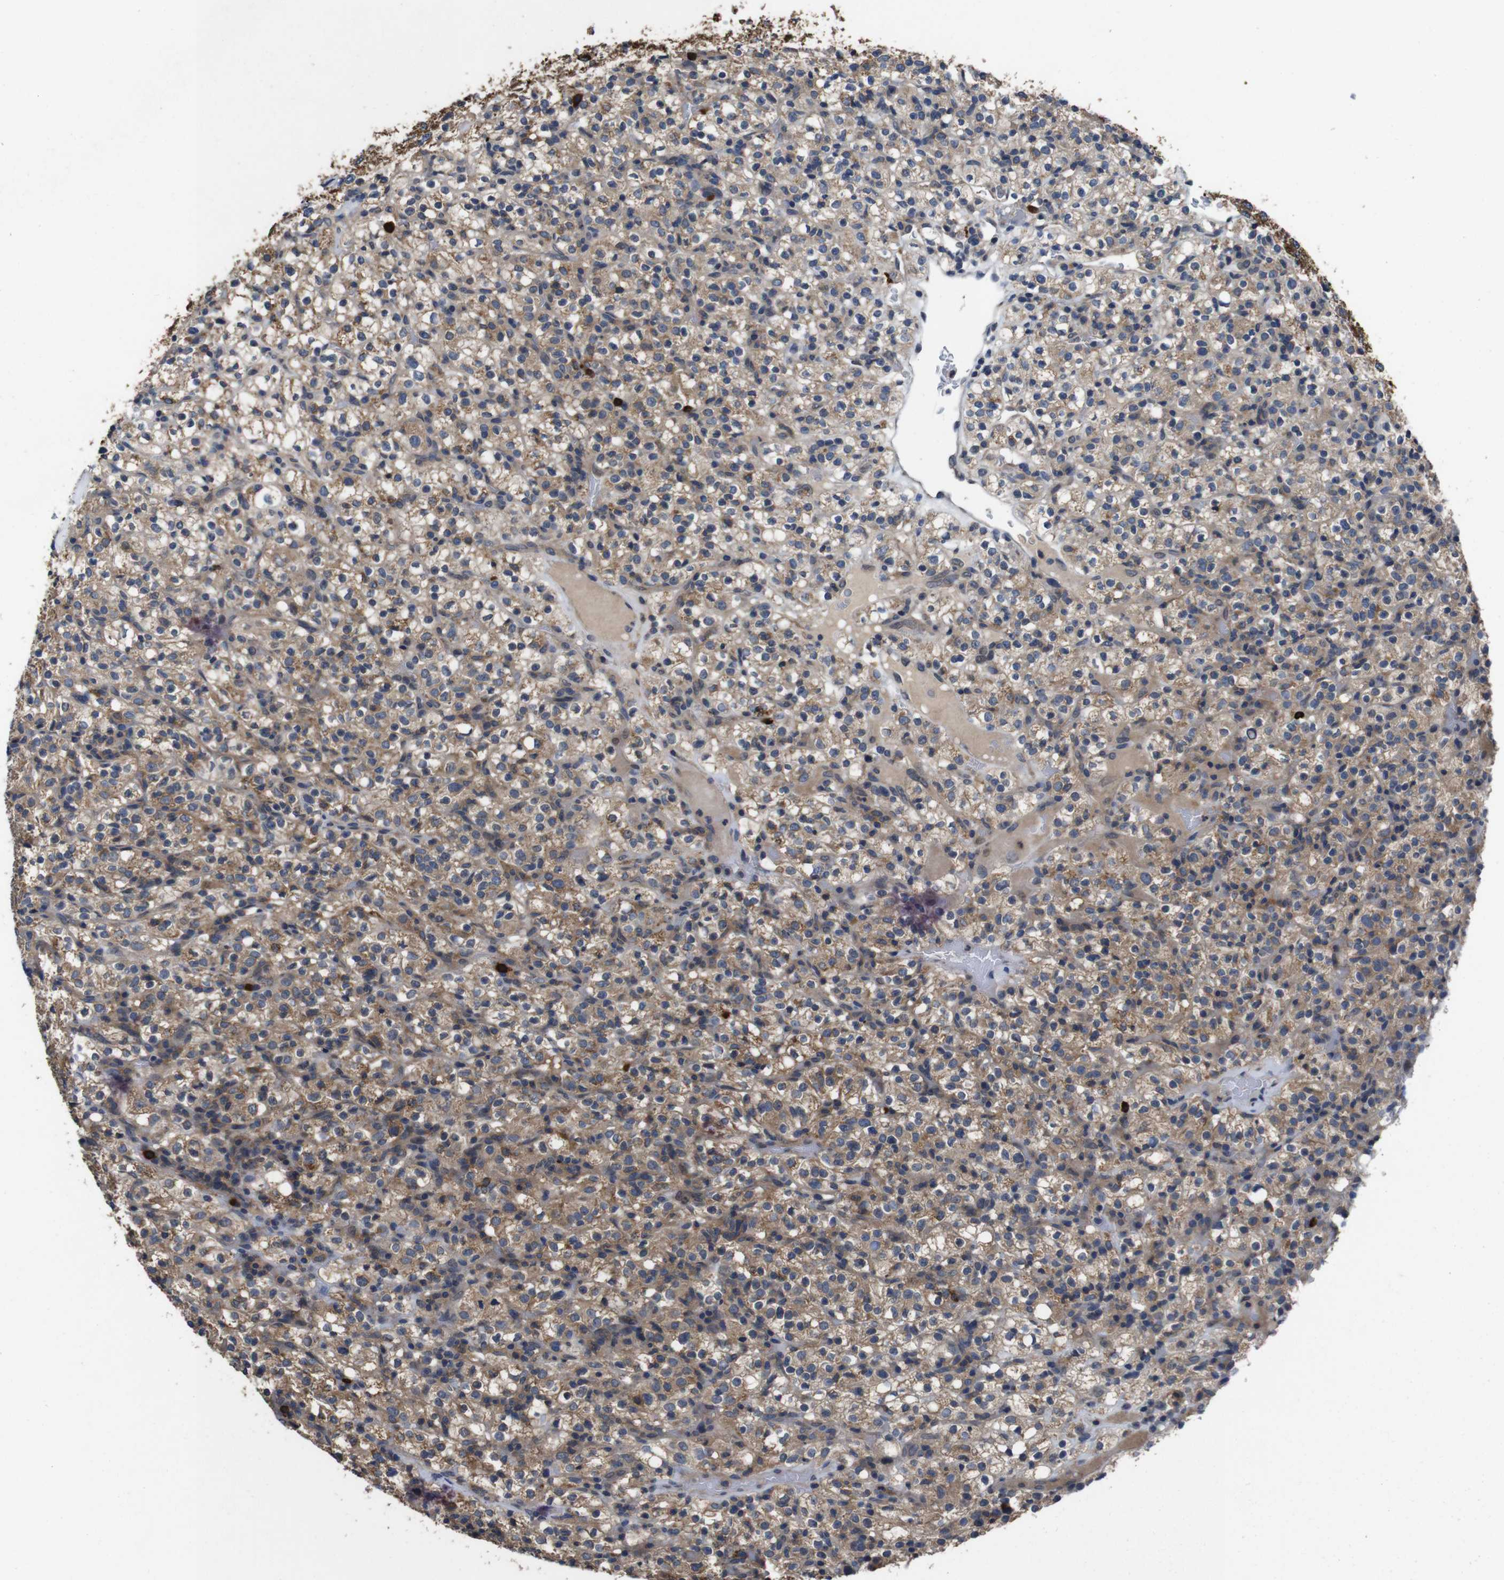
{"staining": {"intensity": "moderate", "quantity": ">75%", "location": "cytoplasmic/membranous"}, "tissue": "renal cancer", "cell_type": "Tumor cells", "image_type": "cancer", "snomed": [{"axis": "morphology", "description": "Normal tissue, NOS"}, {"axis": "morphology", "description": "Adenocarcinoma, NOS"}, {"axis": "topography", "description": "Kidney"}], "caption": "Protein analysis of renal cancer tissue exhibits moderate cytoplasmic/membranous expression in about >75% of tumor cells.", "gene": "GLIPR1", "patient": {"sex": "female", "age": 72}}